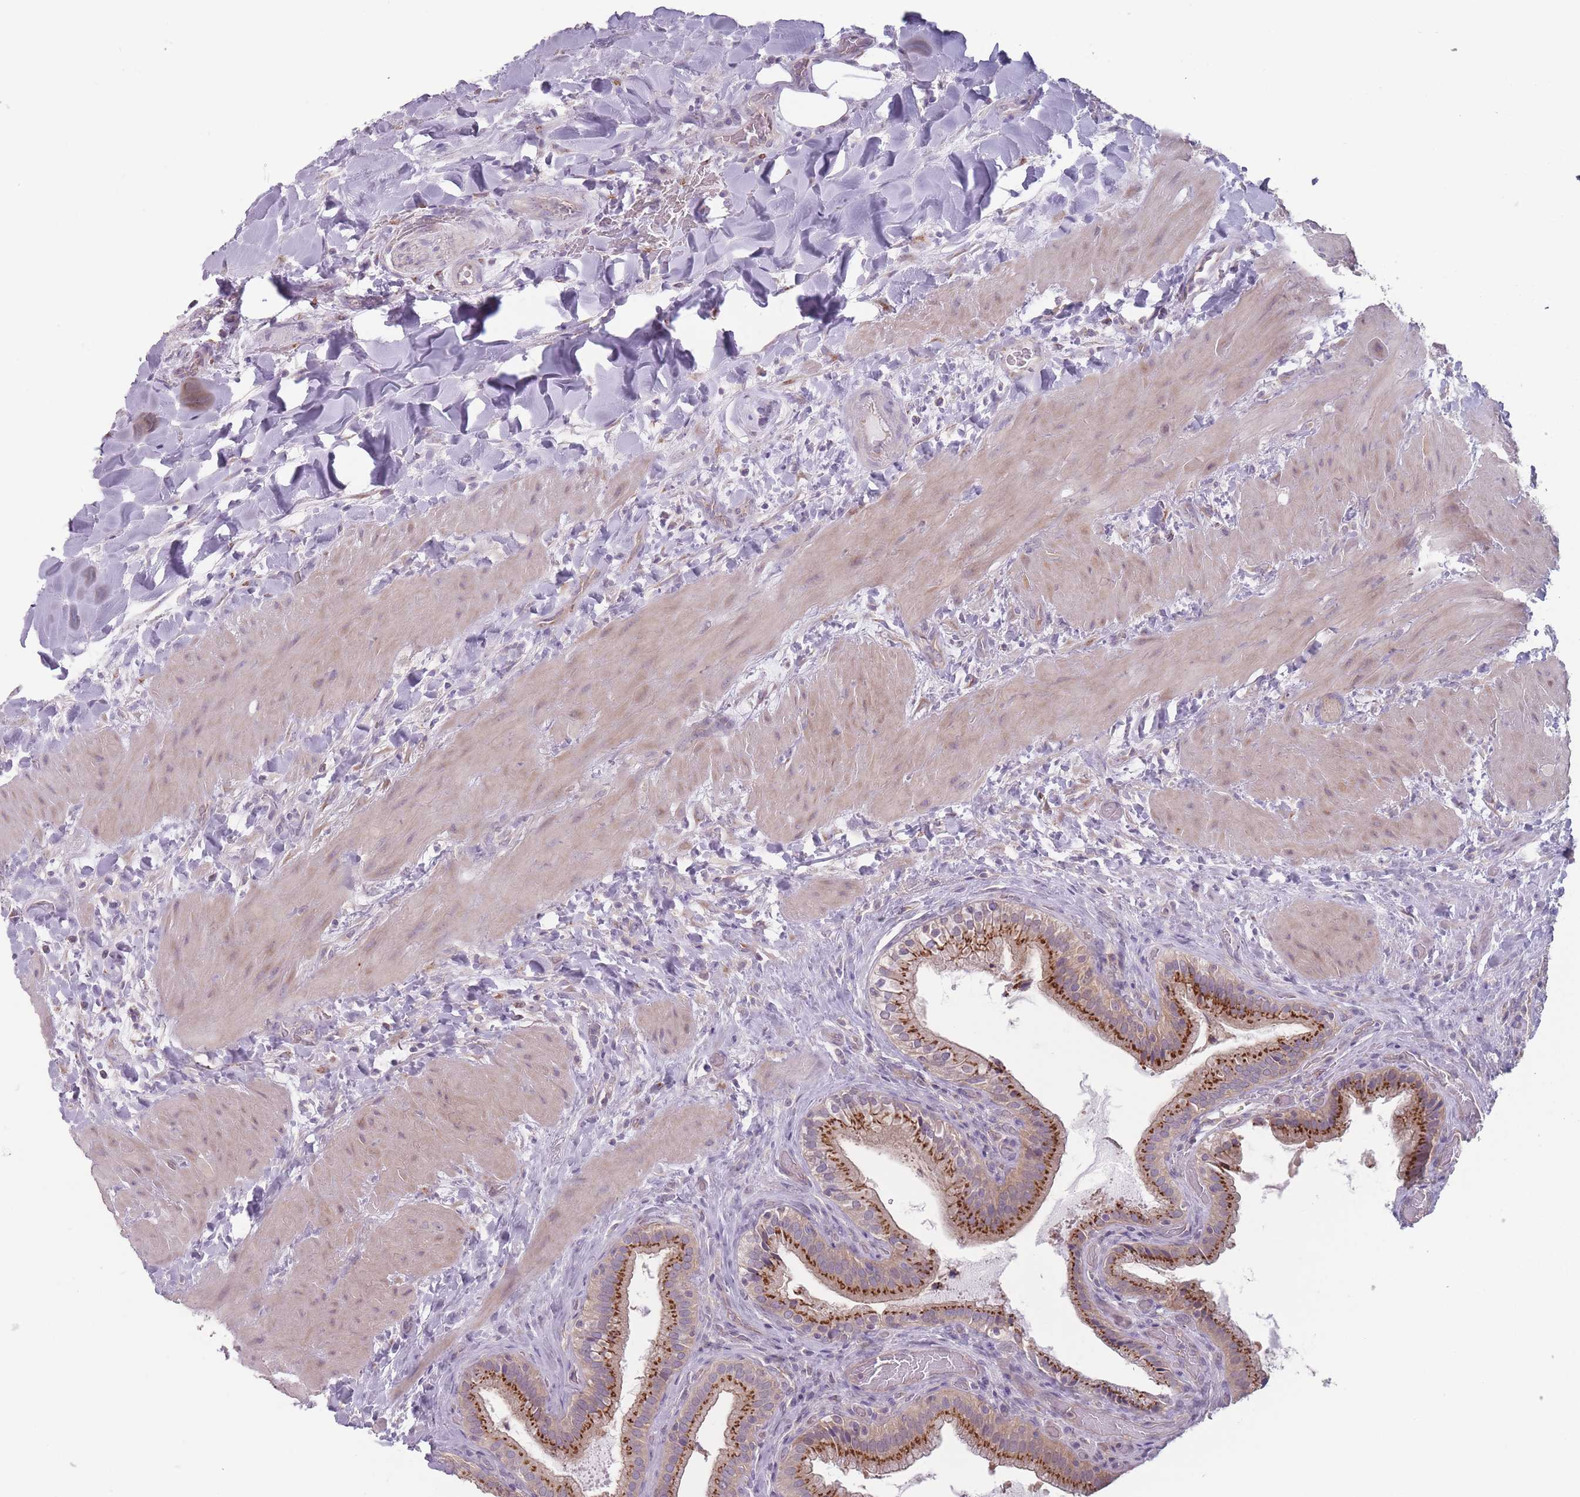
{"staining": {"intensity": "strong", "quantity": ">75%", "location": "cytoplasmic/membranous"}, "tissue": "gallbladder", "cell_type": "Glandular cells", "image_type": "normal", "snomed": [{"axis": "morphology", "description": "Normal tissue, NOS"}, {"axis": "topography", "description": "Gallbladder"}], "caption": "IHC histopathology image of normal gallbladder: human gallbladder stained using immunohistochemistry (IHC) shows high levels of strong protein expression localized specifically in the cytoplasmic/membranous of glandular cells, appearing as a cytoplasmic/membranous brown color.", "gene": "AKAIN1", "patient": {"sex": "male", "age": 24}}